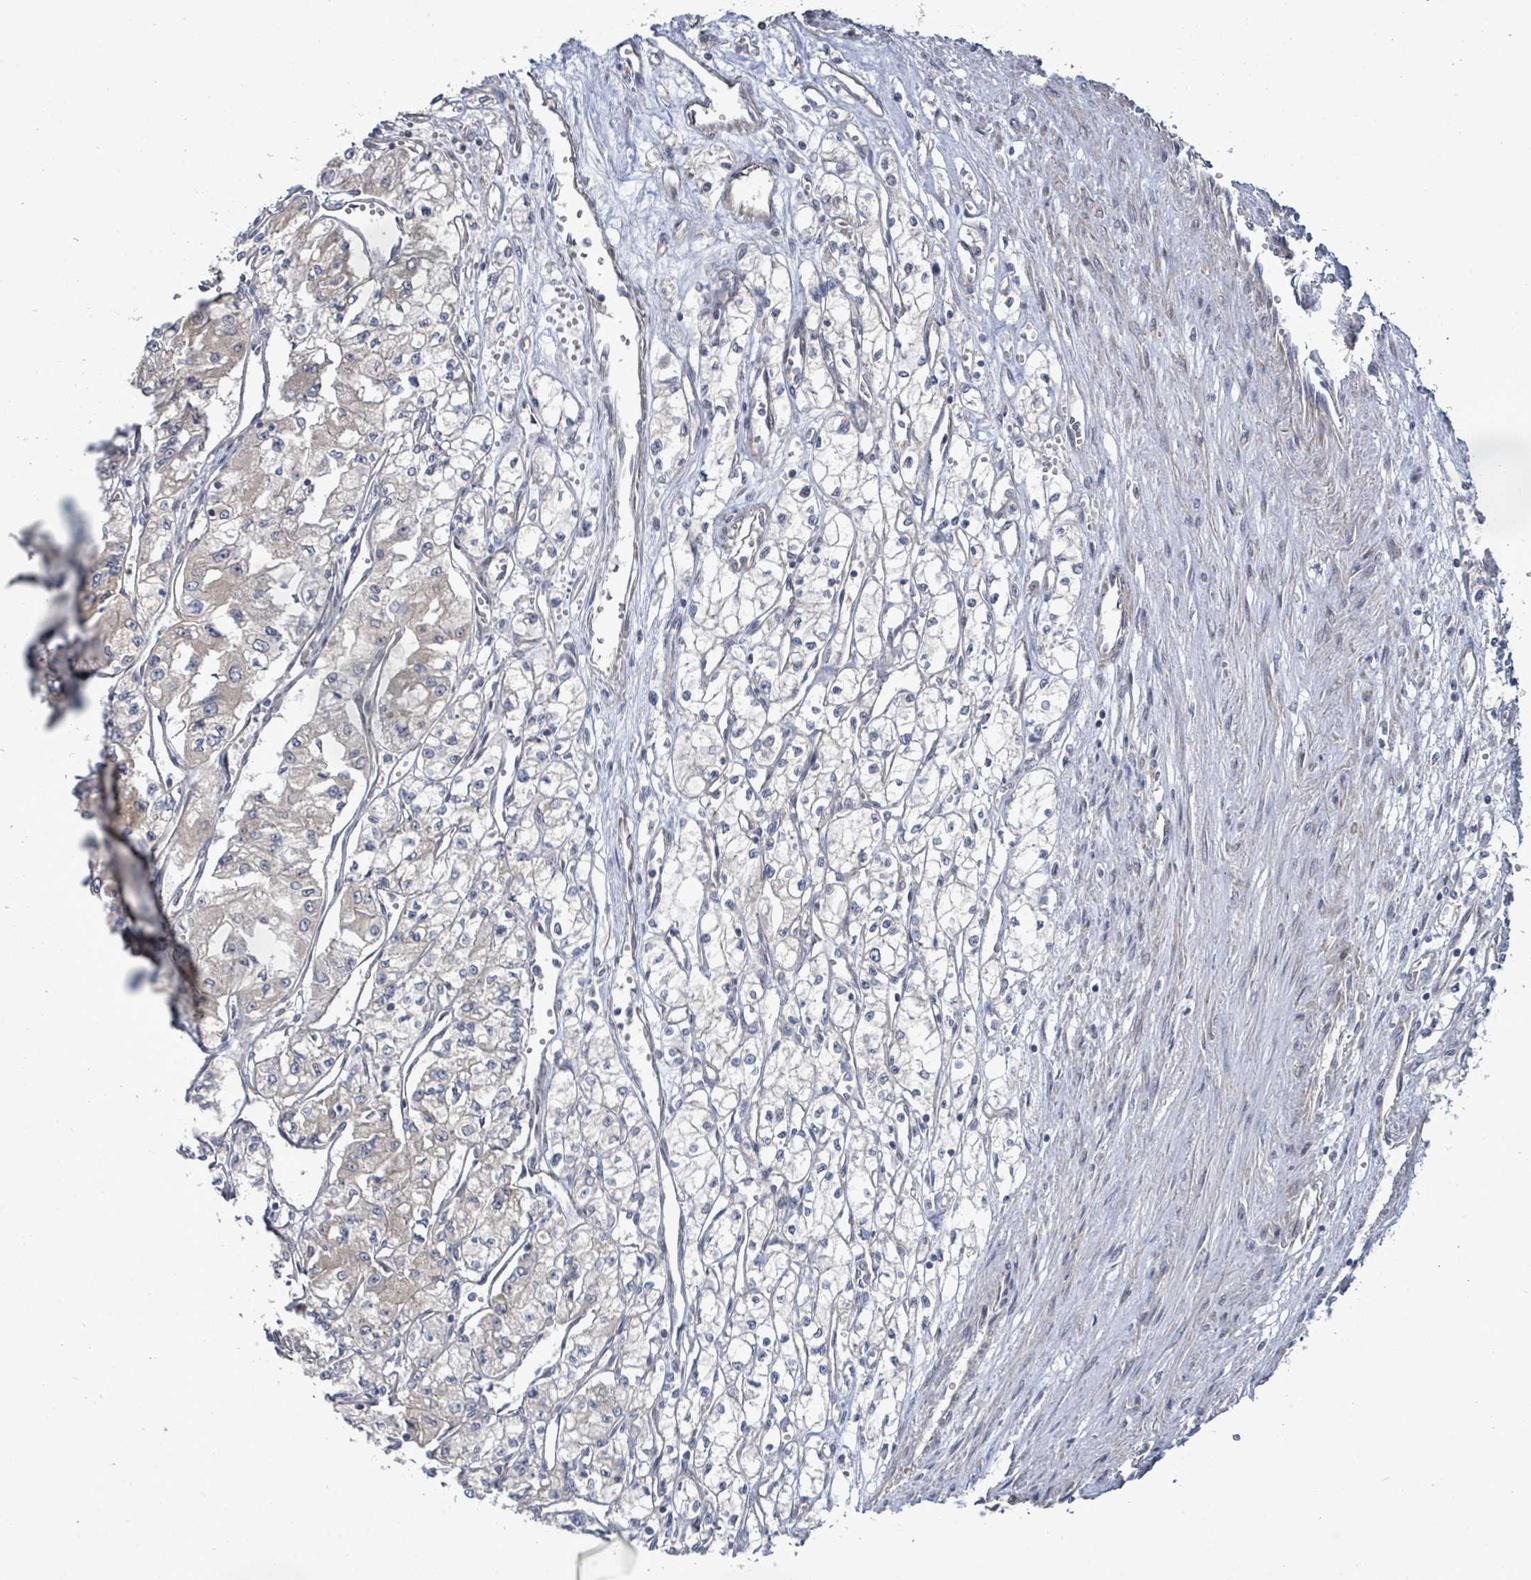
{"staining": {"intensity": "negative", "quantity": "none", "location": "none"}, "tissue": "renal cancer", "cell_type": "Tumor cells", "image_type": "cancer", "snomed": [{"axis": "morphology", "description": "Adenocarcinoma, NOS"}, {"axis": "topography", "description": "Kidney"}], "caption": "IHC histopathology image of human renal cancer stained for a protein (brown), which demonstrates no staining in tumor cells.", "gene": "KBTBD11", "patient": {"sex": "male", "age": 59}}